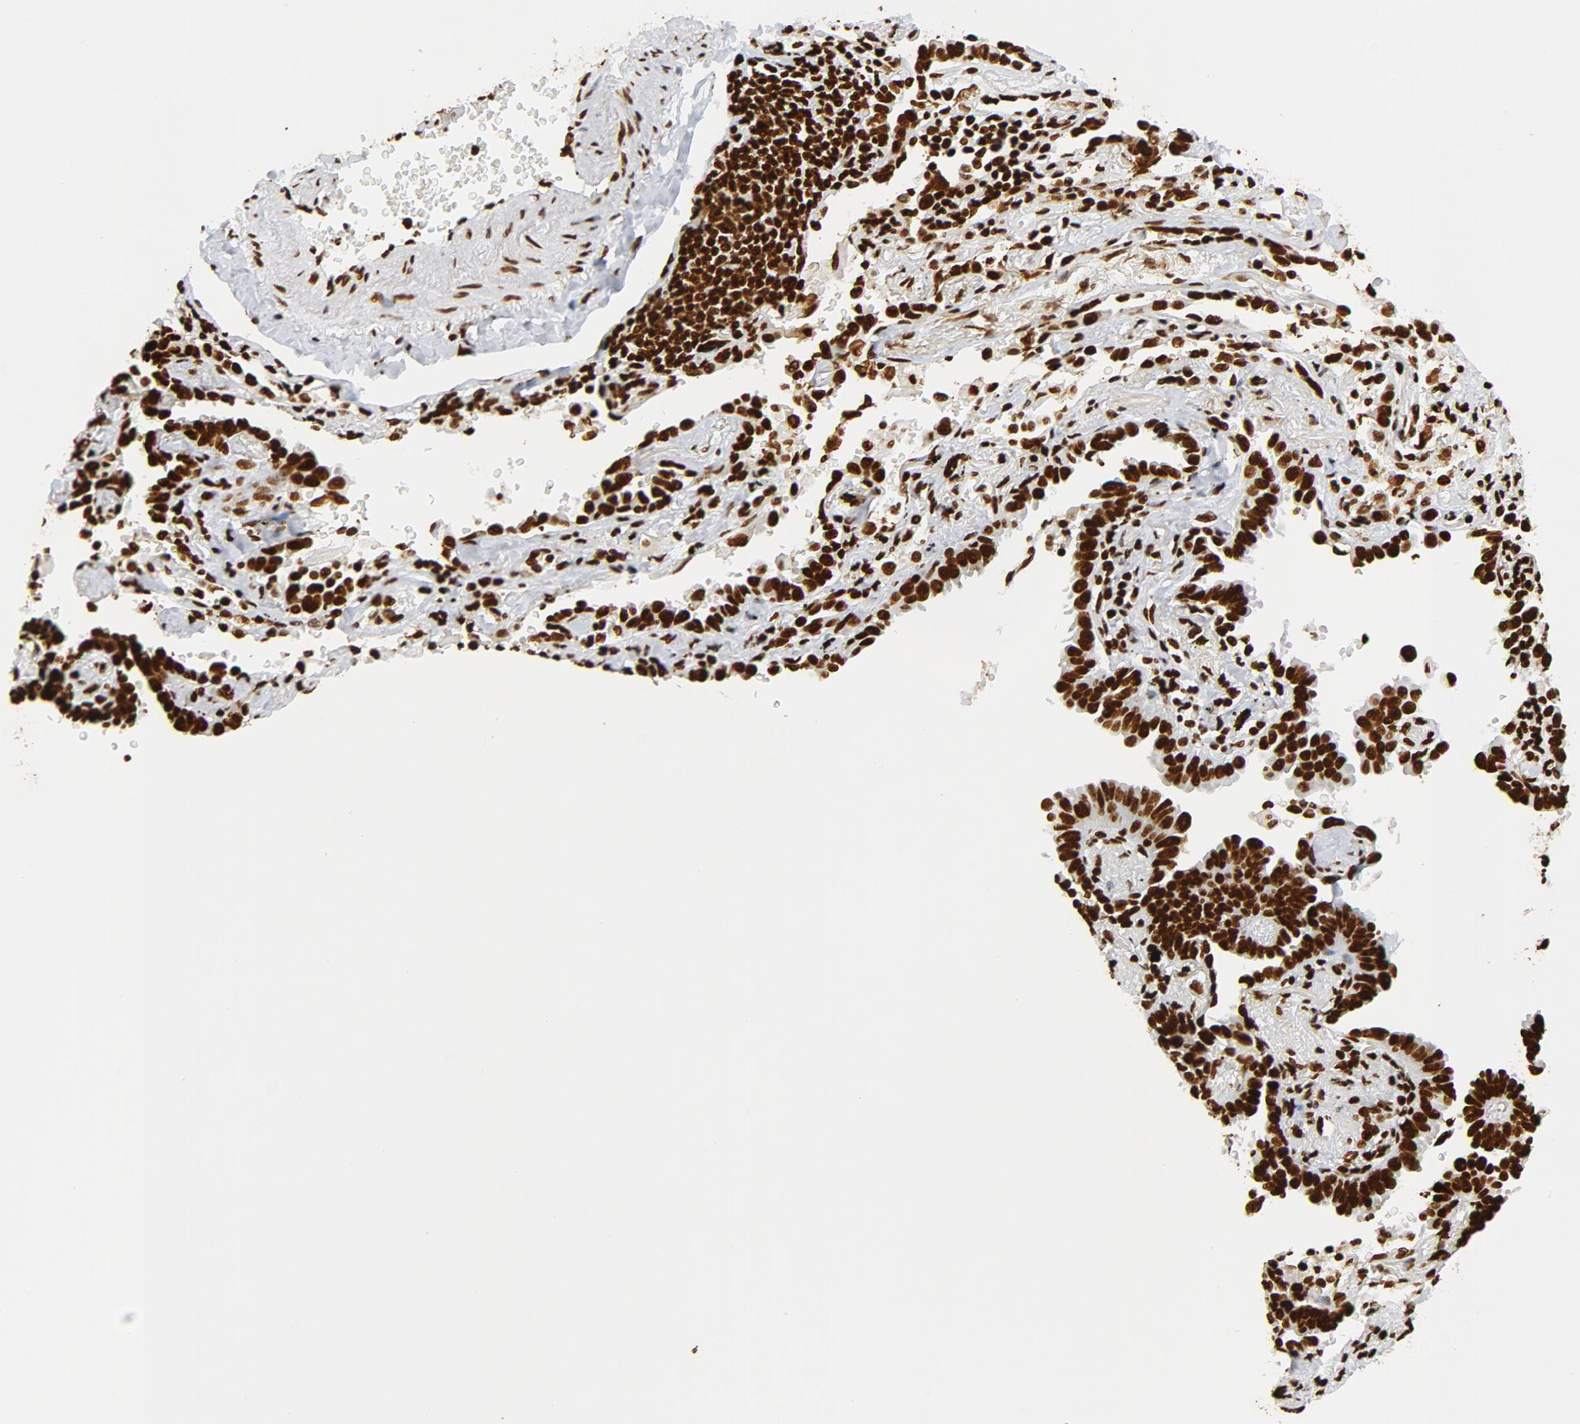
{"staining": {"intensity": "strong", "quantity": ">75%", "location": "nuclear"}, "tissue": "lung cancer", "cell_type": "Tumor cells", "image_type": "cancer", "snomed": [{"axis": "morphology", "description": "Adenocarcinoma, NOS"}, {"axis": "topography", "description": "Lung"}], "caption": "This is an image of IHC staining of lung adenocarcinoma, which shows strong expression in the nuclear of tumor cells.", "gene": "XRCC6", "patient": {"sex": "female", "age": 64}}